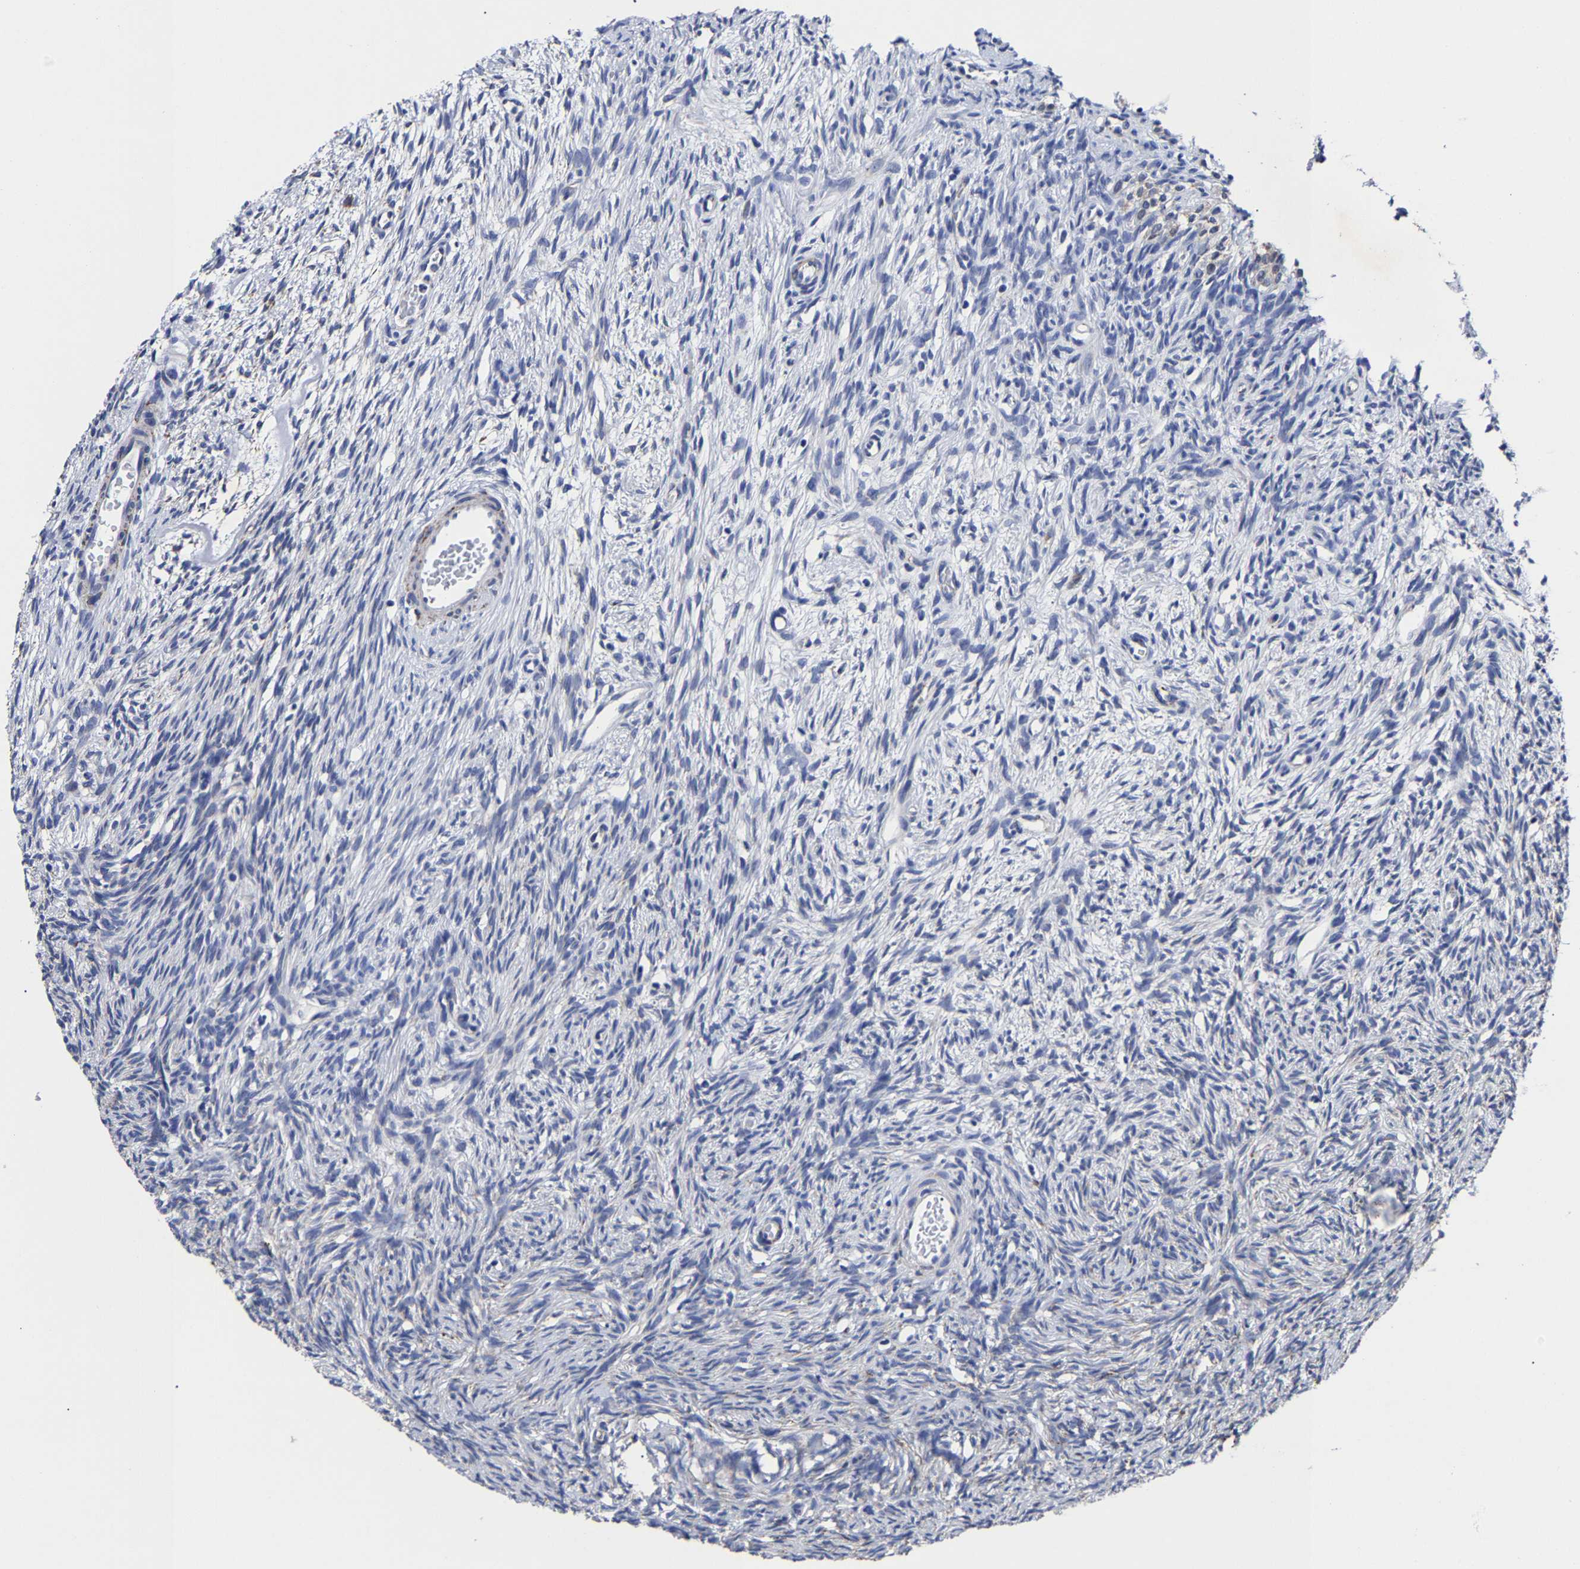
{"staining": {"intensity": "moderate", "quantity": "<25%", "location": "cytoplasmic/membranous"}, "tissue": "ovary", "cell_type": "Ovarian stroma cells", "image_type": "normal", "snomed": [{"axis": "morphology", "description": "Normal tissue, NOS"}, {"axis": "topography", "description": "Ovary"}], "caption": "Ovary was stained to show a protein in brown. There is low levels of moderate cytoplasmic/membranous positivity in approximately <25% of ovarian stroma cells. Nuclei are stained in blue.", "gene": "AASS", "patient": {"sex": "female", "age": 33}}